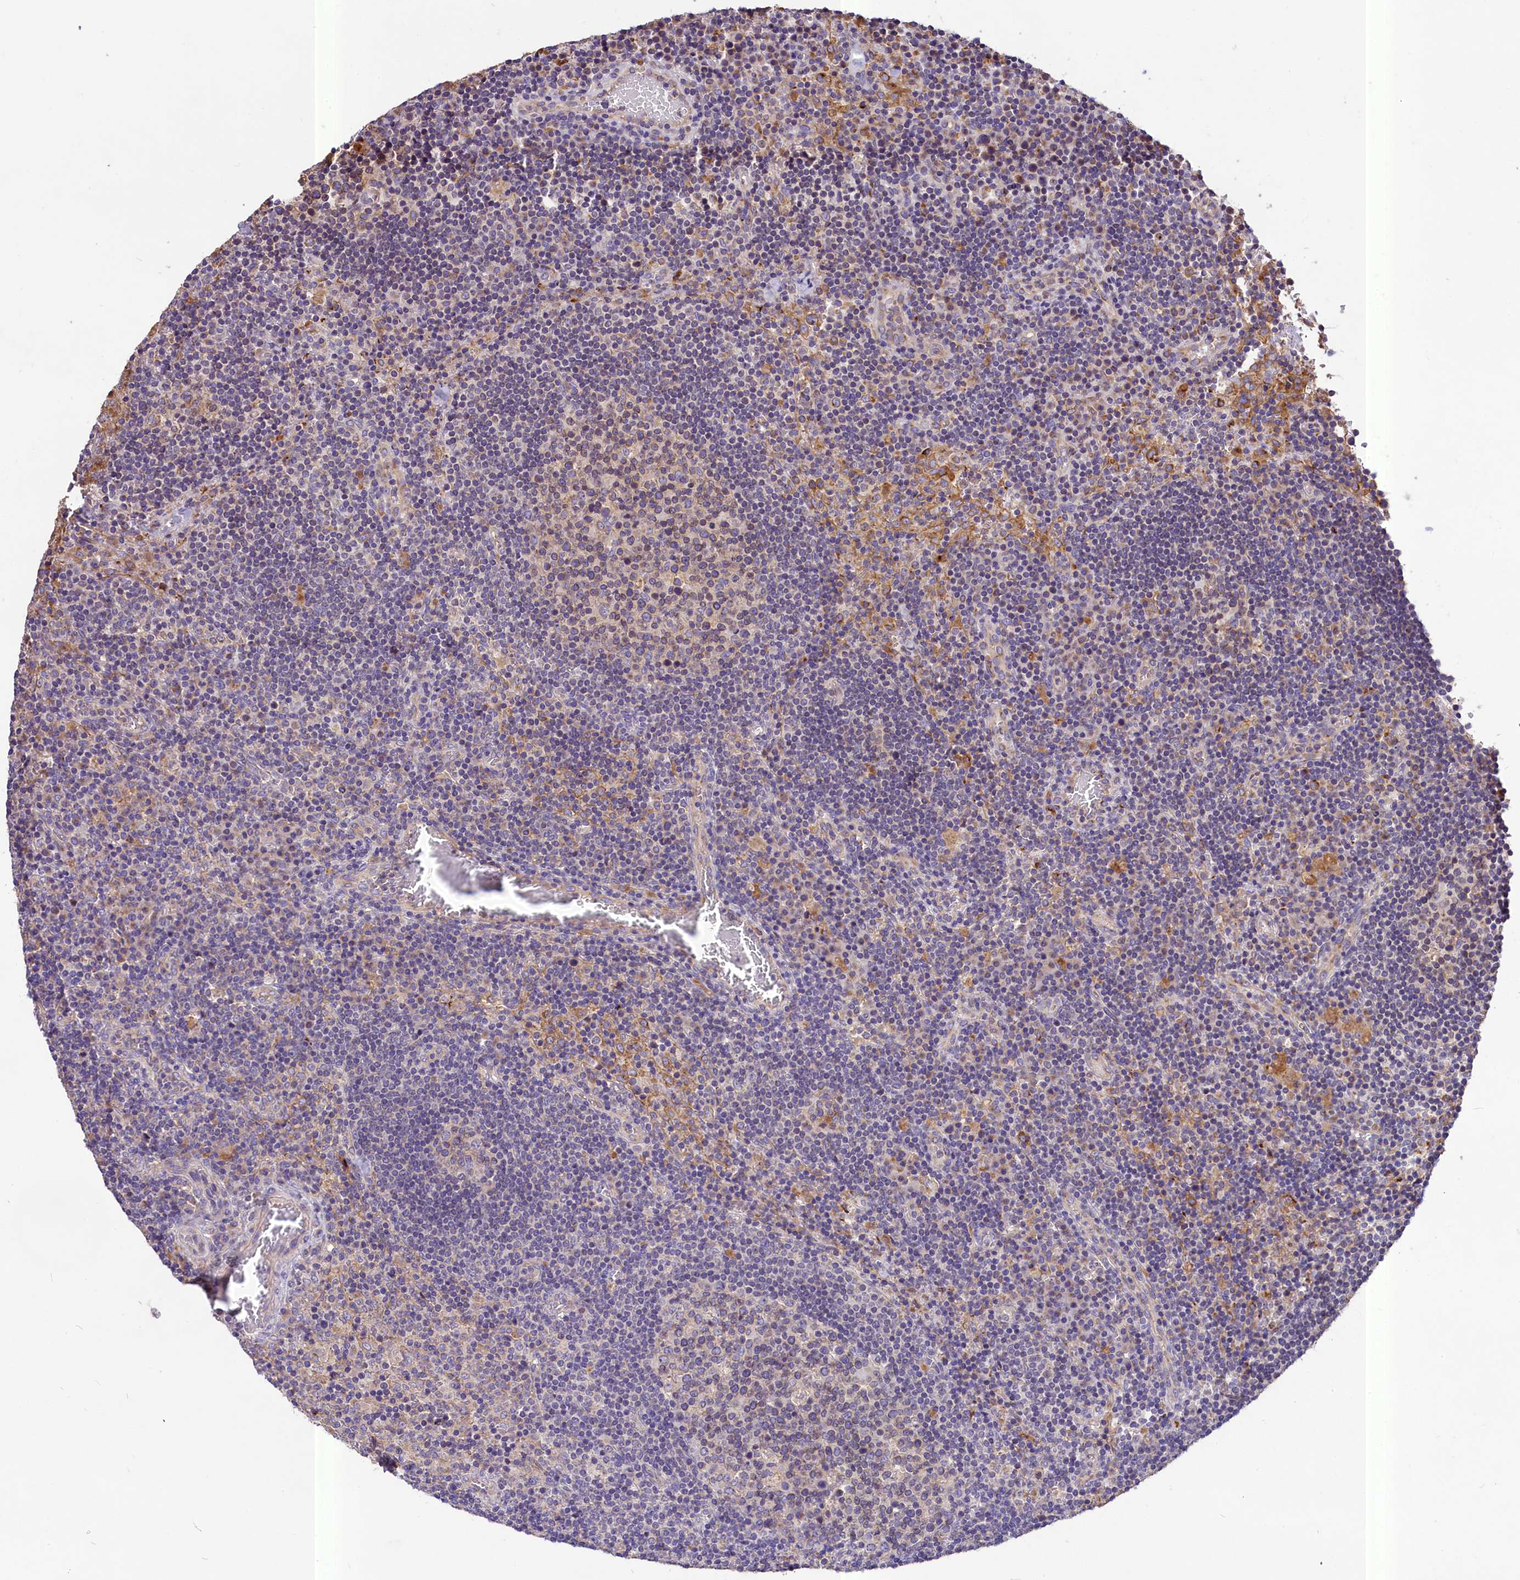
{"staining": {"intensity": "weak", "quantity": "25%-75%", "location": "cytoplasmic/membranous"}, "tissue": "lymph node", "cell_type": "Germinal center cells", "image_type": "normal", "snomed": [{"axis": "morphology", "description": "Normal tissue, NOS"}, {"axis": "topography", "description": "Lymph node"}], "caption": "Normal lymph node displays weak cytoplasmic/membranous staining in about 25%-75% of germinal center cells, visualized by immunohistochemistry.", "gene": "PEMT", "patient": {"sex": "male", "age": 58}}